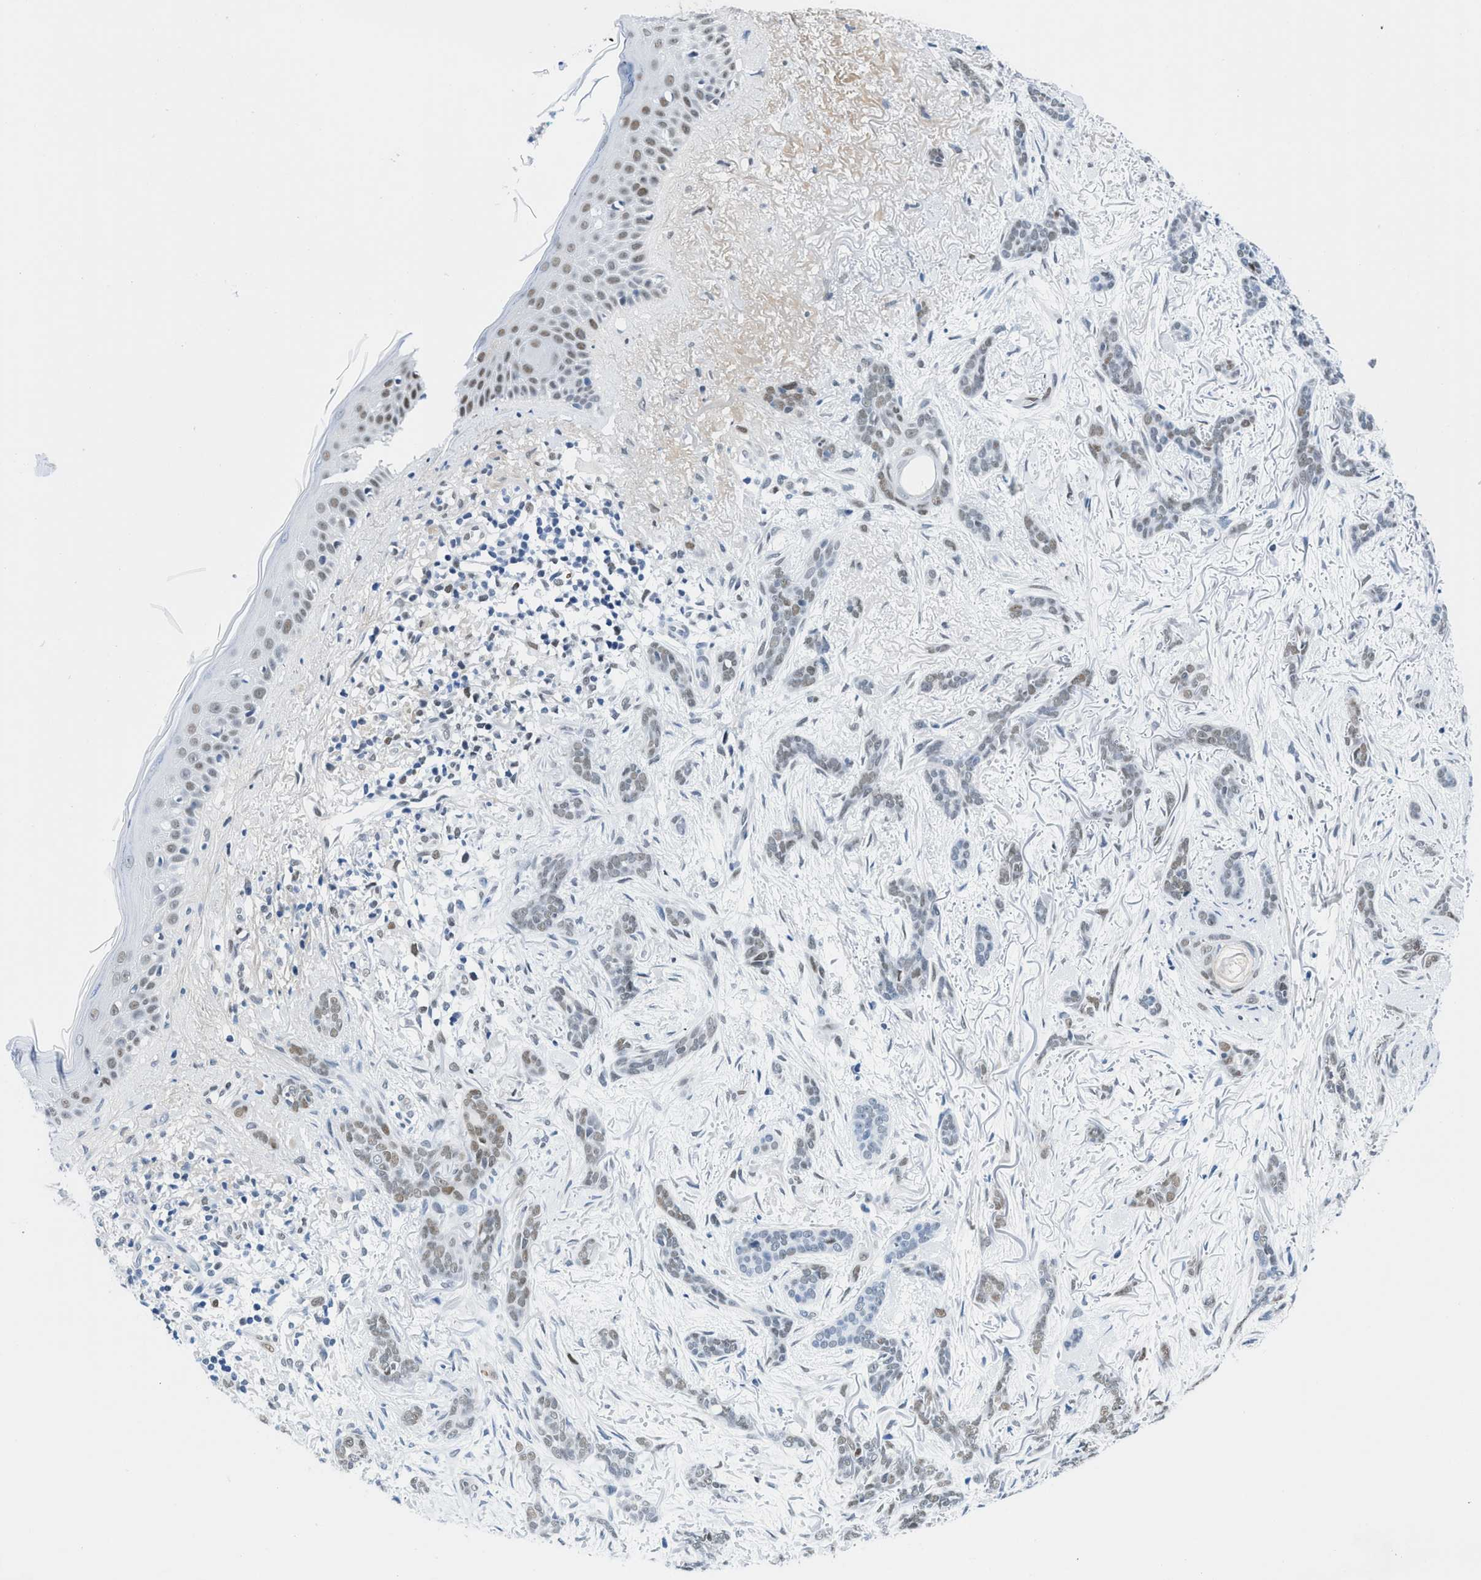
{"staining": {"intensity": "weak", "quantity": "25%-75%", "location": "nuclear"}, "tissue": "skin cancer", "cell_type": "Tumor cells", "image_type": "cancer", "snomed": [{"axis": "morphology", "description": "Basal cell carcinoma"}, {"axis": "morphology", "description": "Adnexal tumor, benign"}, {"axis": "topography", "description": "Skin"}], "caption": "Immunohistochemical staining of skin cancer (basal cell carcinoma) reveals low levels of weak nuclear staining in about 25%-75% of tumor cells.", "gene": "SMARCAD1", "patient": {"sex": "female", "age": 42}}